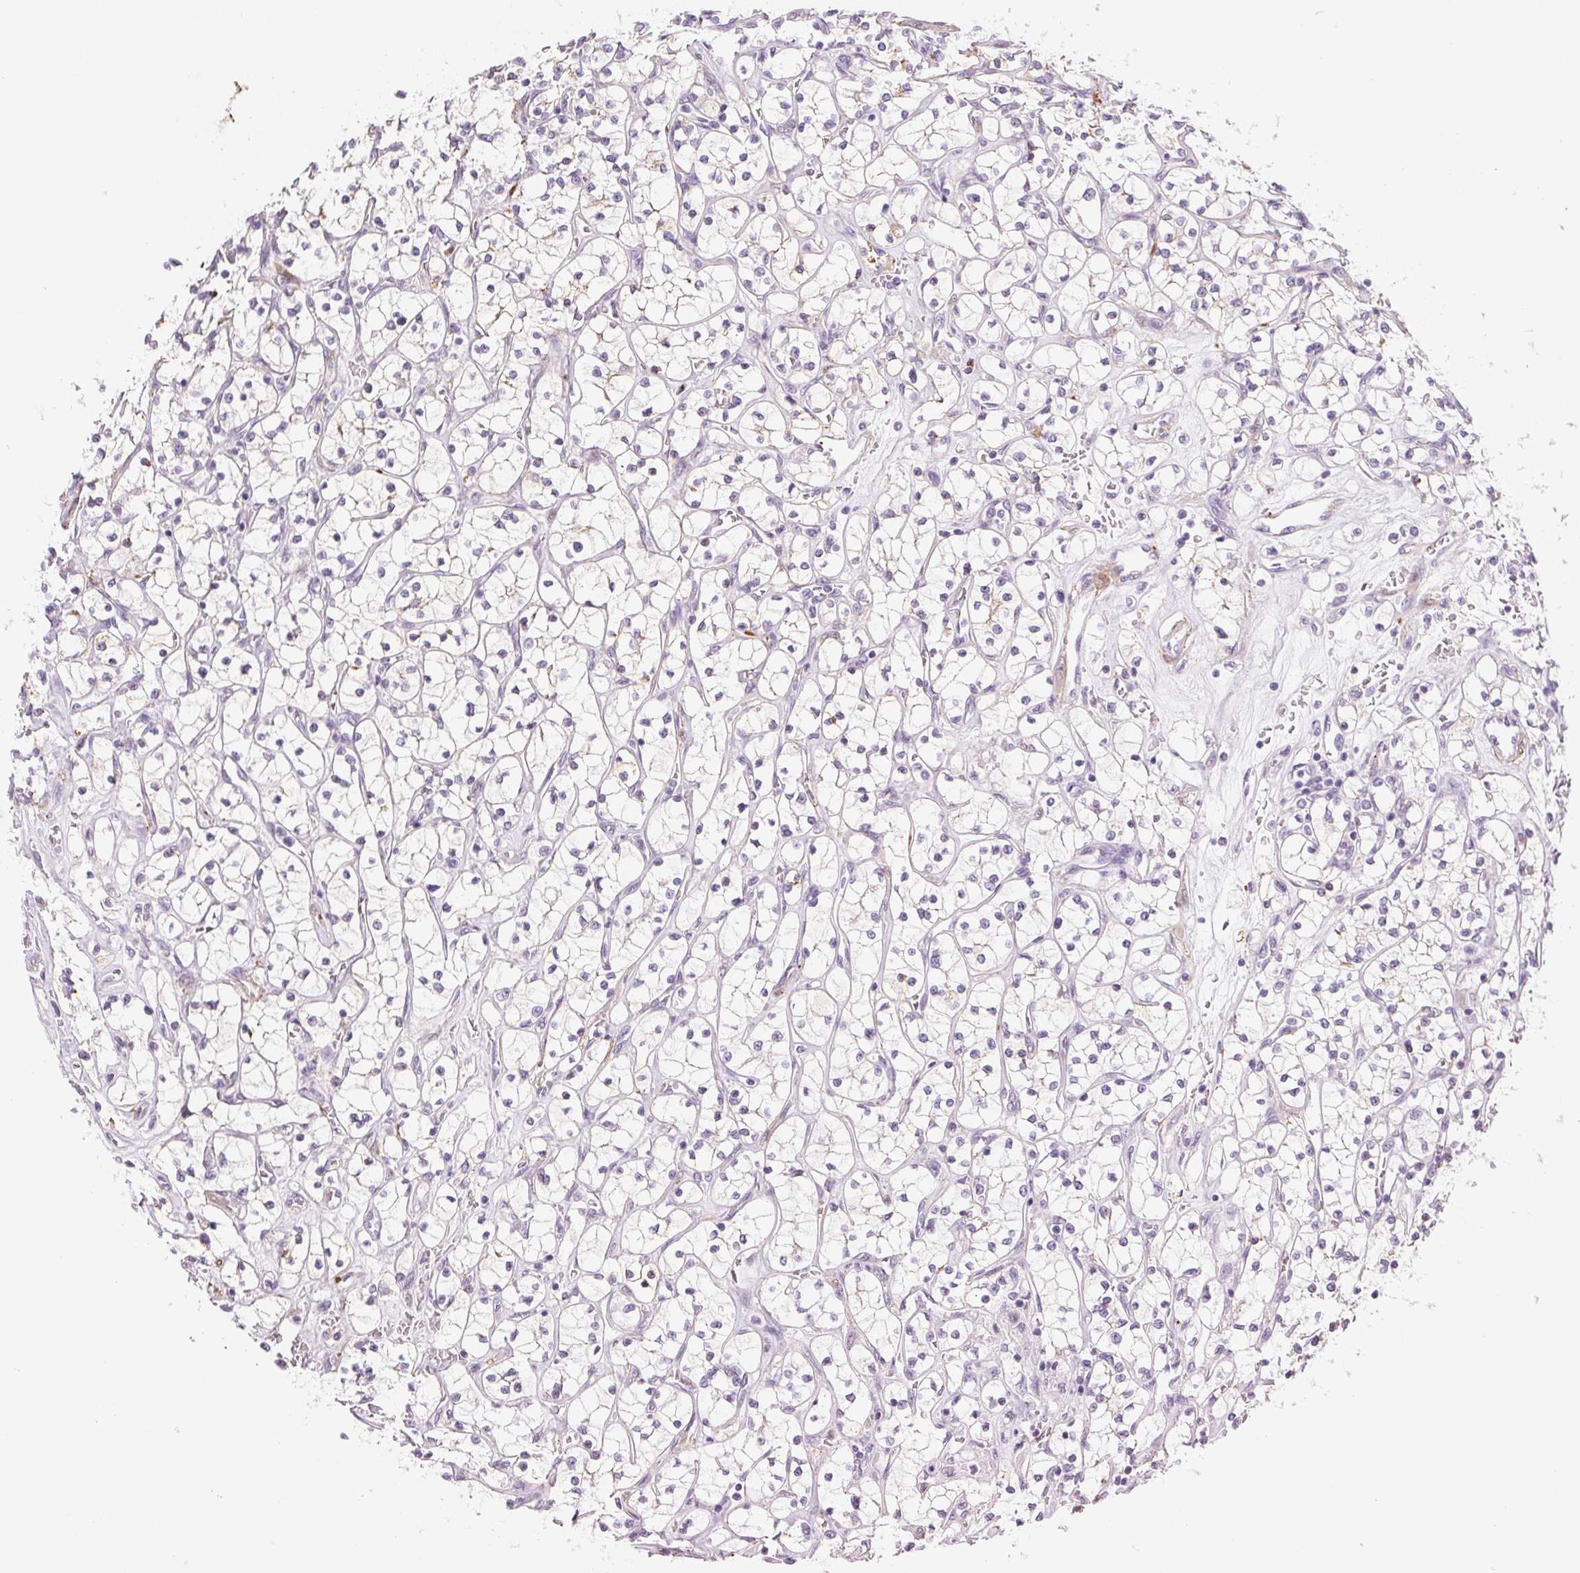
{"staining": {"intensity": "negative", "quantity": "none", "location": "none"}, "tissue": "renal cancer", "cell_type": "Tumor cells", "image_type": "cancer", "snomed": [{"axis": "morphology", "description": "Adenocarcinoma, NOS"}, {"axis": "topography", "description": "Kidney"}], "caption": "Immunohistochemistry micrograph of renal cancer stained for a protein (brown), which reveals no positivity in tumor cells.", "gene": "GPX8", "patient": {"sex": "female", "age": 64}}